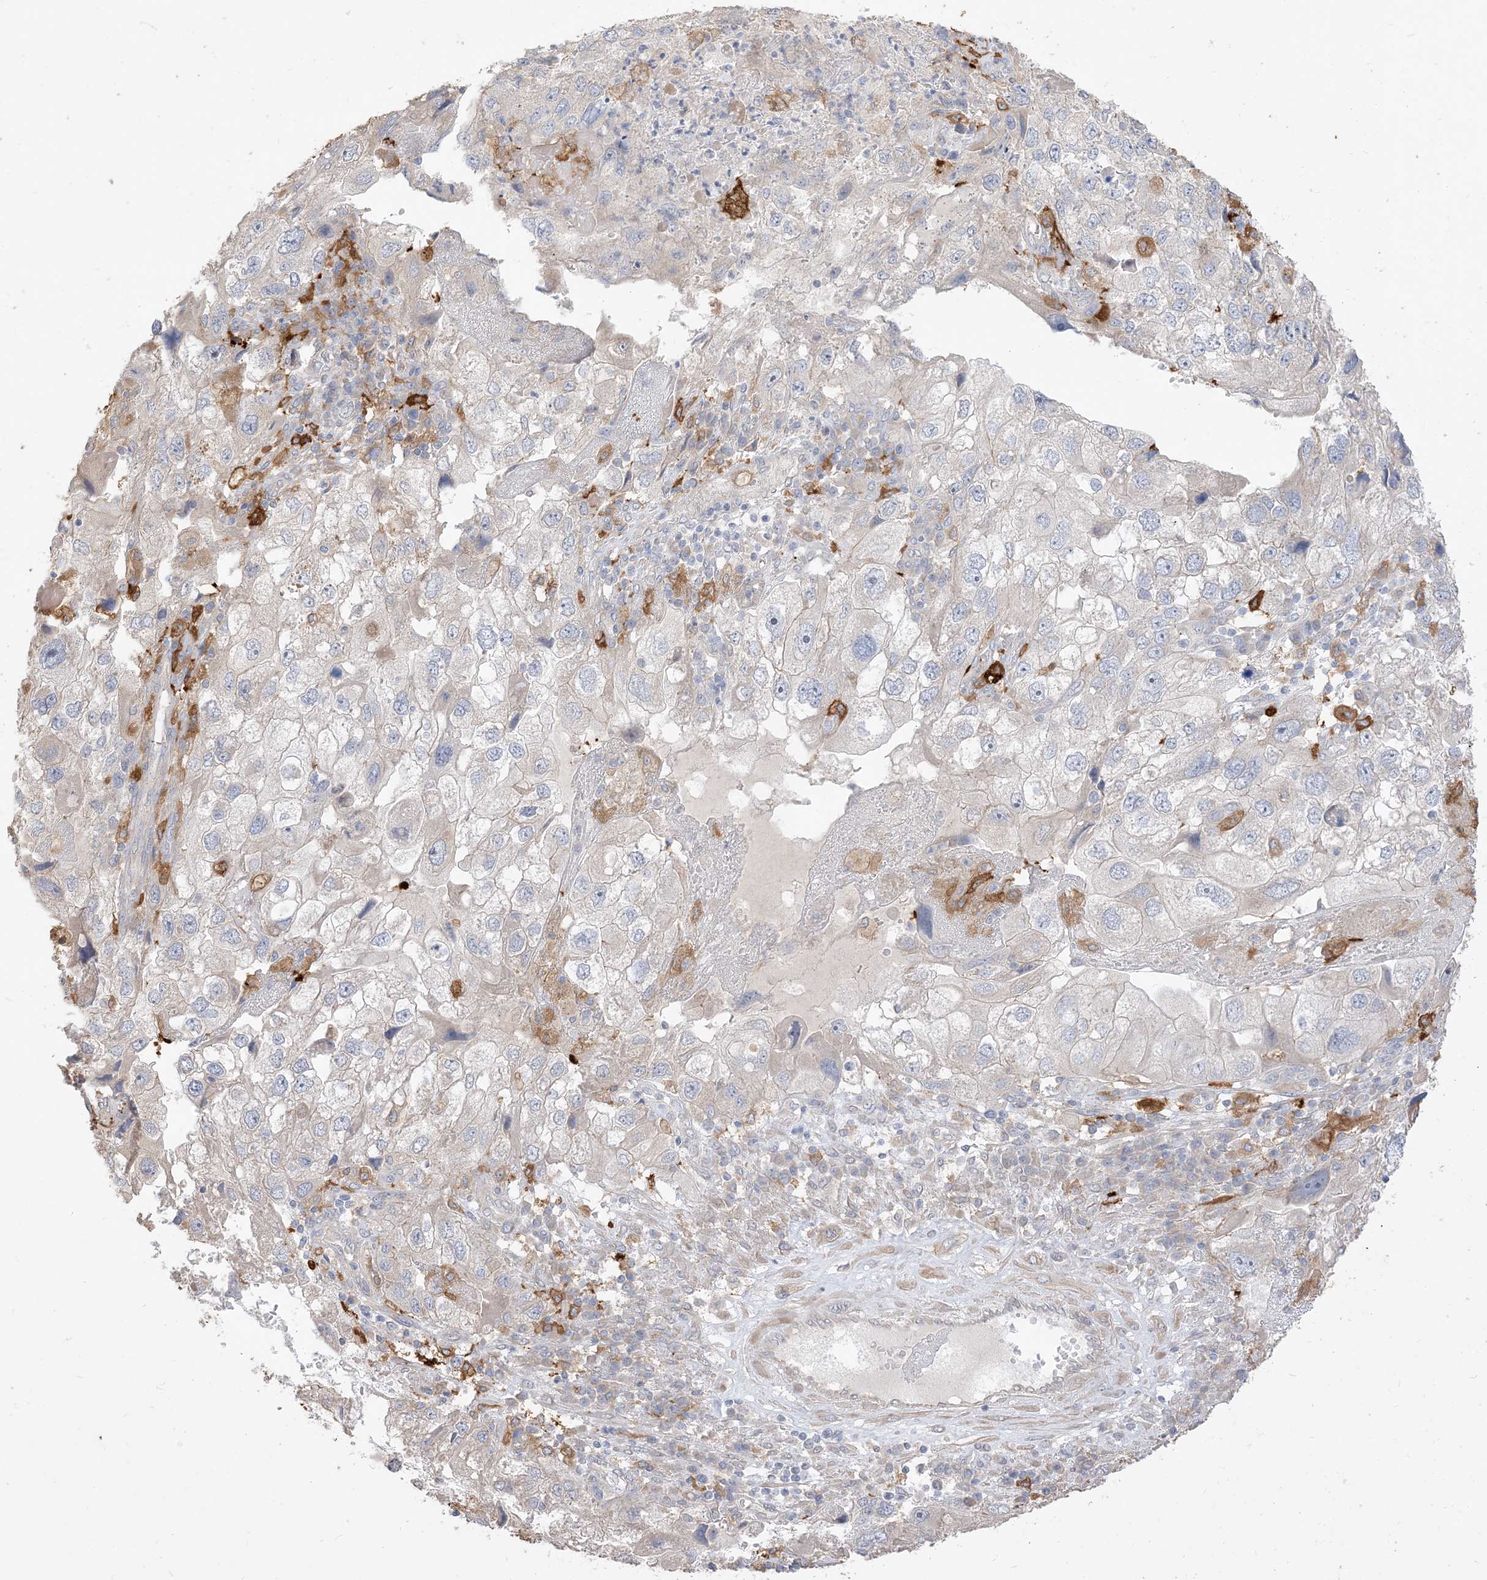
{"staining": {"intensity": "negative", "quantity": "none", "location": "none"}, "tissue": "endometrial cancer", "cell_type": "Tumor cells", "image_type": "cancer", "snomed": [{"axis": "morphology", "description": "Adenocarcinoma, NOS"}, {"axis": "topography", "description": "Endometrium"}], "caption": "High magnification brightfield microscopy of endometrial cancer stained with DAB (brown) and counterstained with hematoxylin (blue): tumor cells show no significant expression.", "gene": "RNF175", "patient": {"sex": "female", "age": 49}}